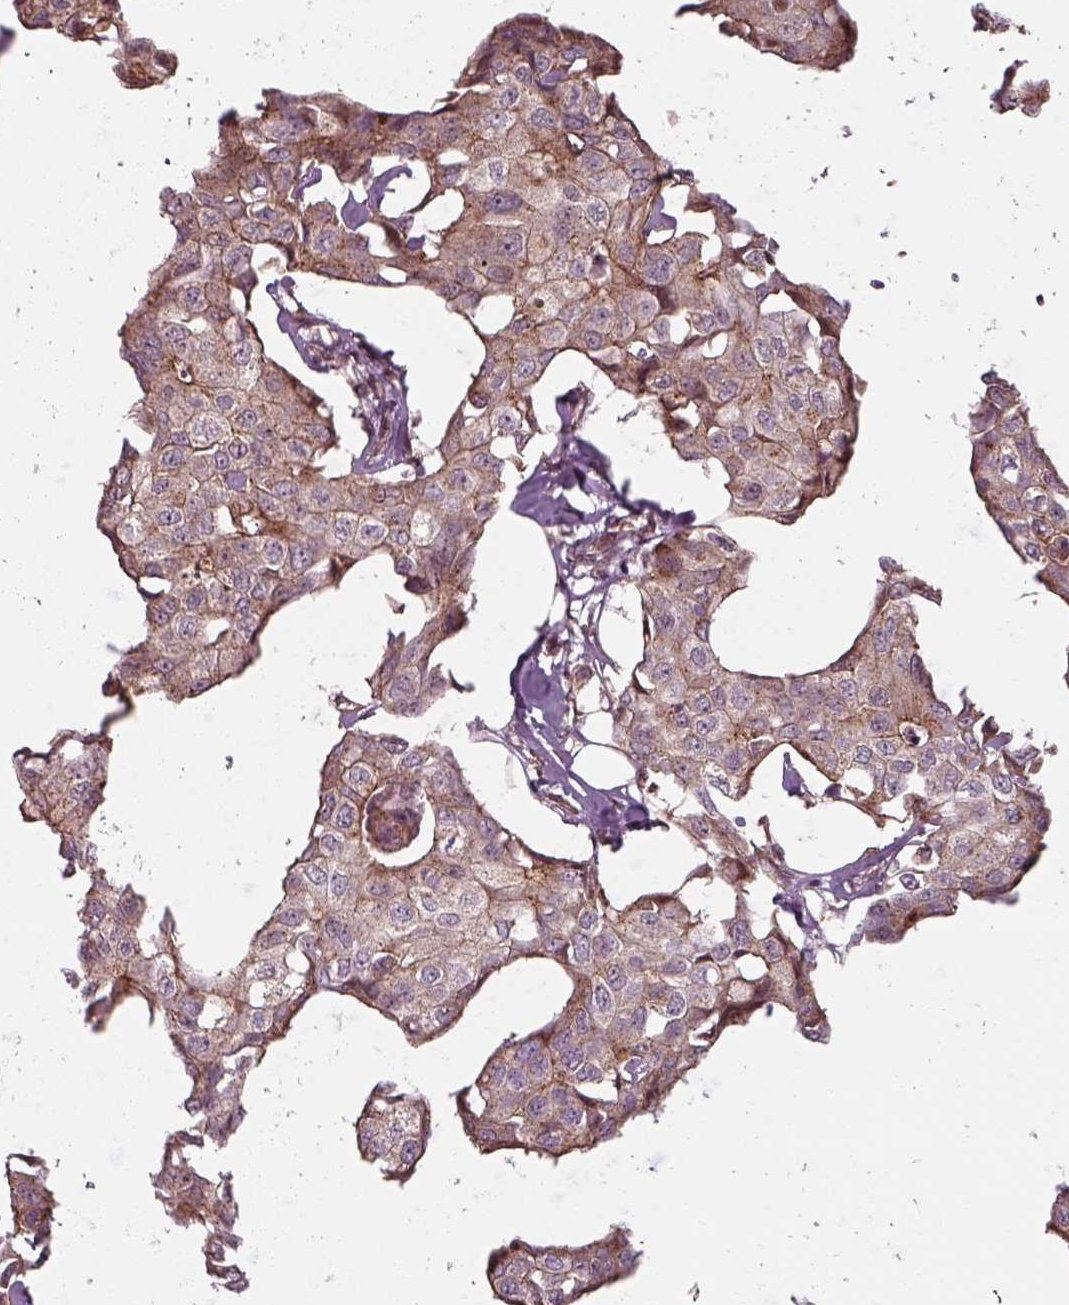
{"staining": {"intensity": "moderate", "quantity": ">75%", "location": "cytoplasmic/membranous"}, "tissue": "breast cancer", "cell_type": "Tumor cells", "image_type": "cancer", "snomed": [{"axis": "morphology", "description": "Duct carcinoma"}, {"axis": "topography", "description": "Breast"}], "caption": "Moderate cytoplasmic/membranous protein expression is present in about >75% of tumor cells in breast invasive ductal carcinoma.", "gene": "CHMP3", "patient": {"sex": "female", "age": 80}}